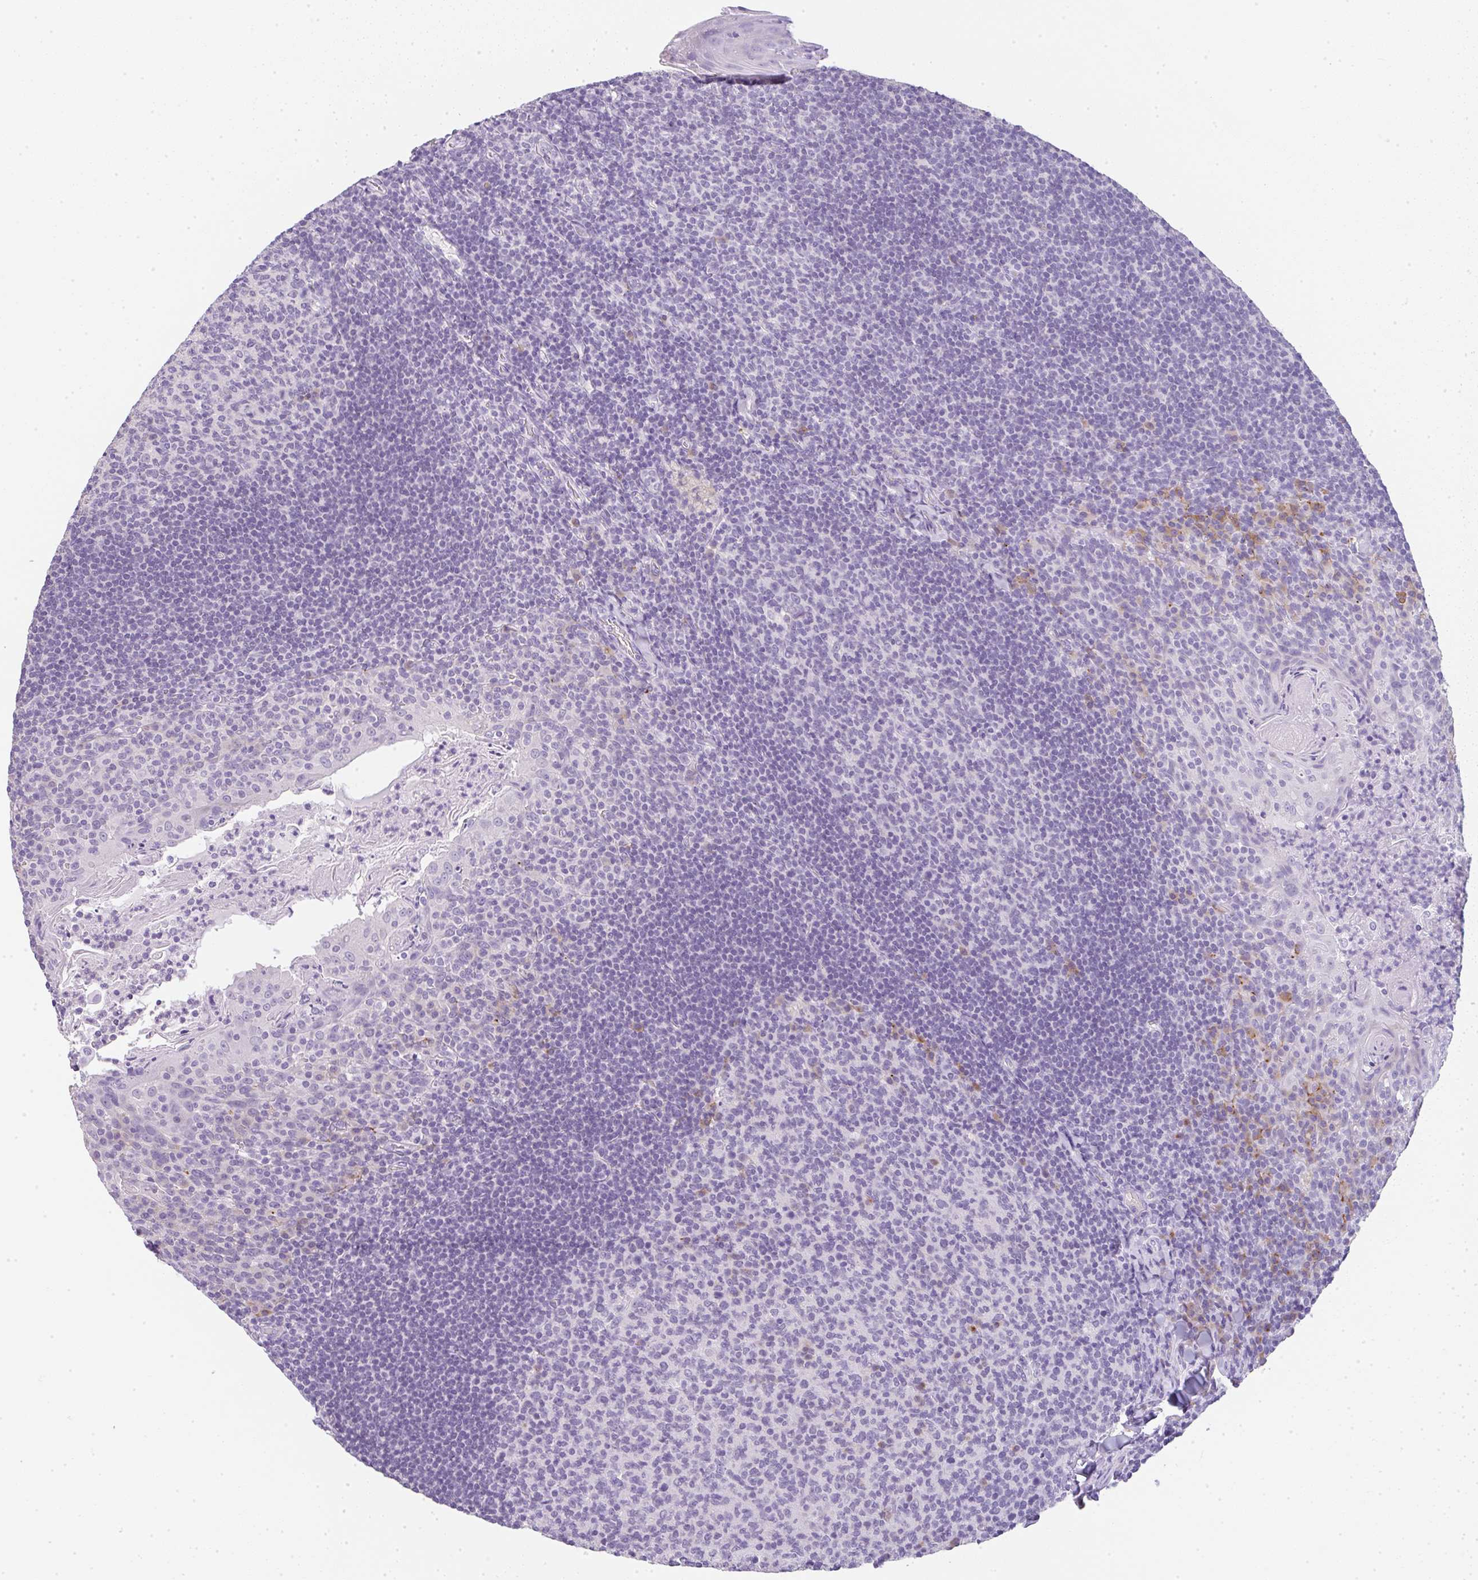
{"staining": {"intensity": "weak", "quantity": "<25%", "location": "cytoplasmic/membranous"}, "tissue": "tonsil", "cell_type": "Germinal center cells", "image_type": "normal", "snomed": [{"axis": "morphology", "description": "Normal tissue, NOS"}, {"axis": "topography", "description": "Tonsil"}], "caption": "A high-resolution photomicrograph shows IHC staining of unremarkable tonsil, which displays no significant expression in germinal center cells.", "gene": "LPAR4", "patient": {"sex": "female", "age": 10}}